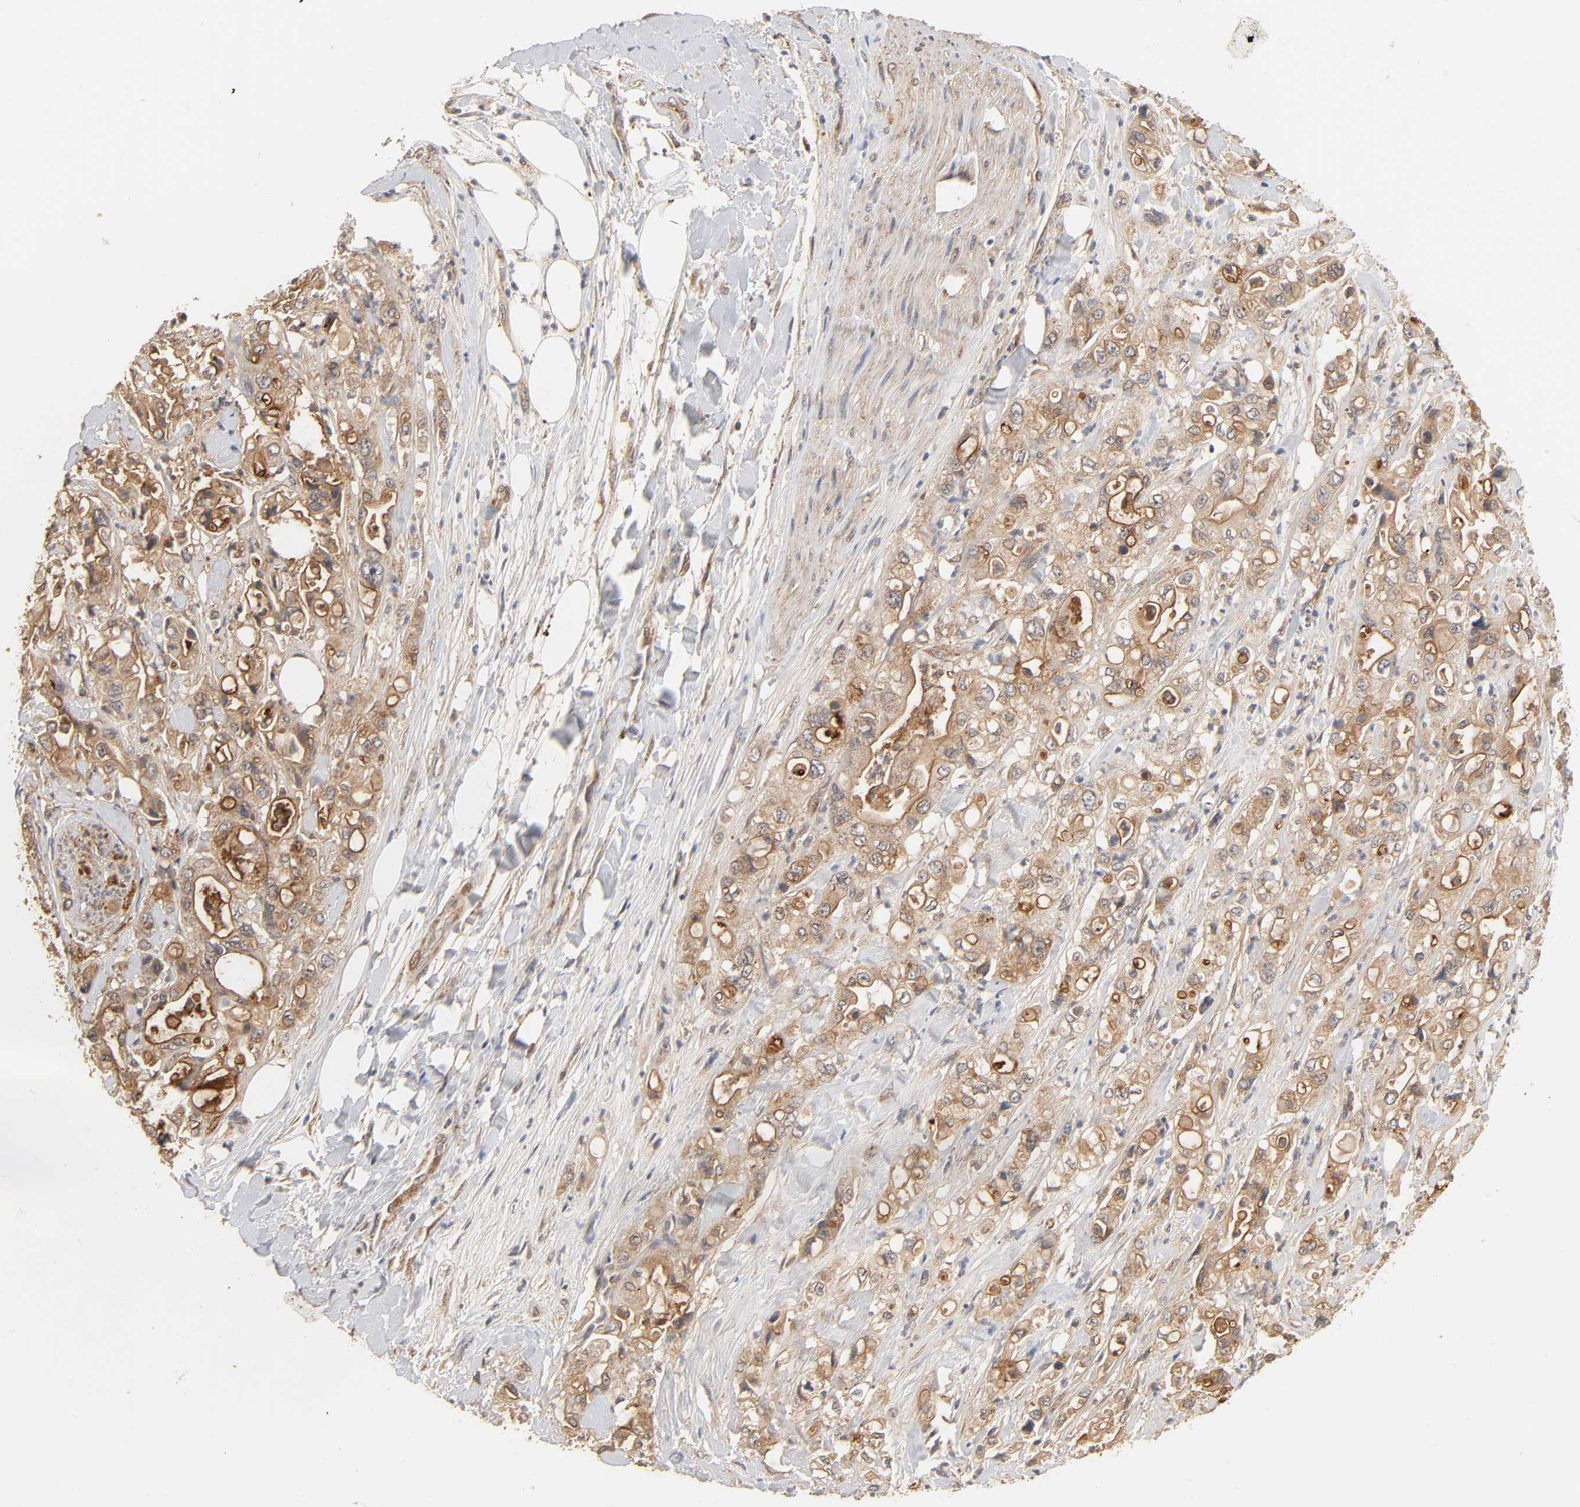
{"staining": {"intensity": "moderate", "quantity": ">75%", "location": "cytoplasmic/membranous"}, "tissue": "pancreatic cancer", "cell_type": "Tumor cells", "image_type": "cancer", "snomed": [{"axis": "morphology", "description": "Adenocarcinoma, NOS"}, {"axis": "topography", "description": "Pancreas"}], "caption": "Tumor cells demonstrate moderate cytoplasmic/membranous staining in about >75% of cells in pancreatic cancer. The staining was performed using DAB, with brown indicating positive protein expression. Nuclei are stained blue with hematoxylin.", "gene": "EPS8", "patient": {"sex": "male", "age": 70}}